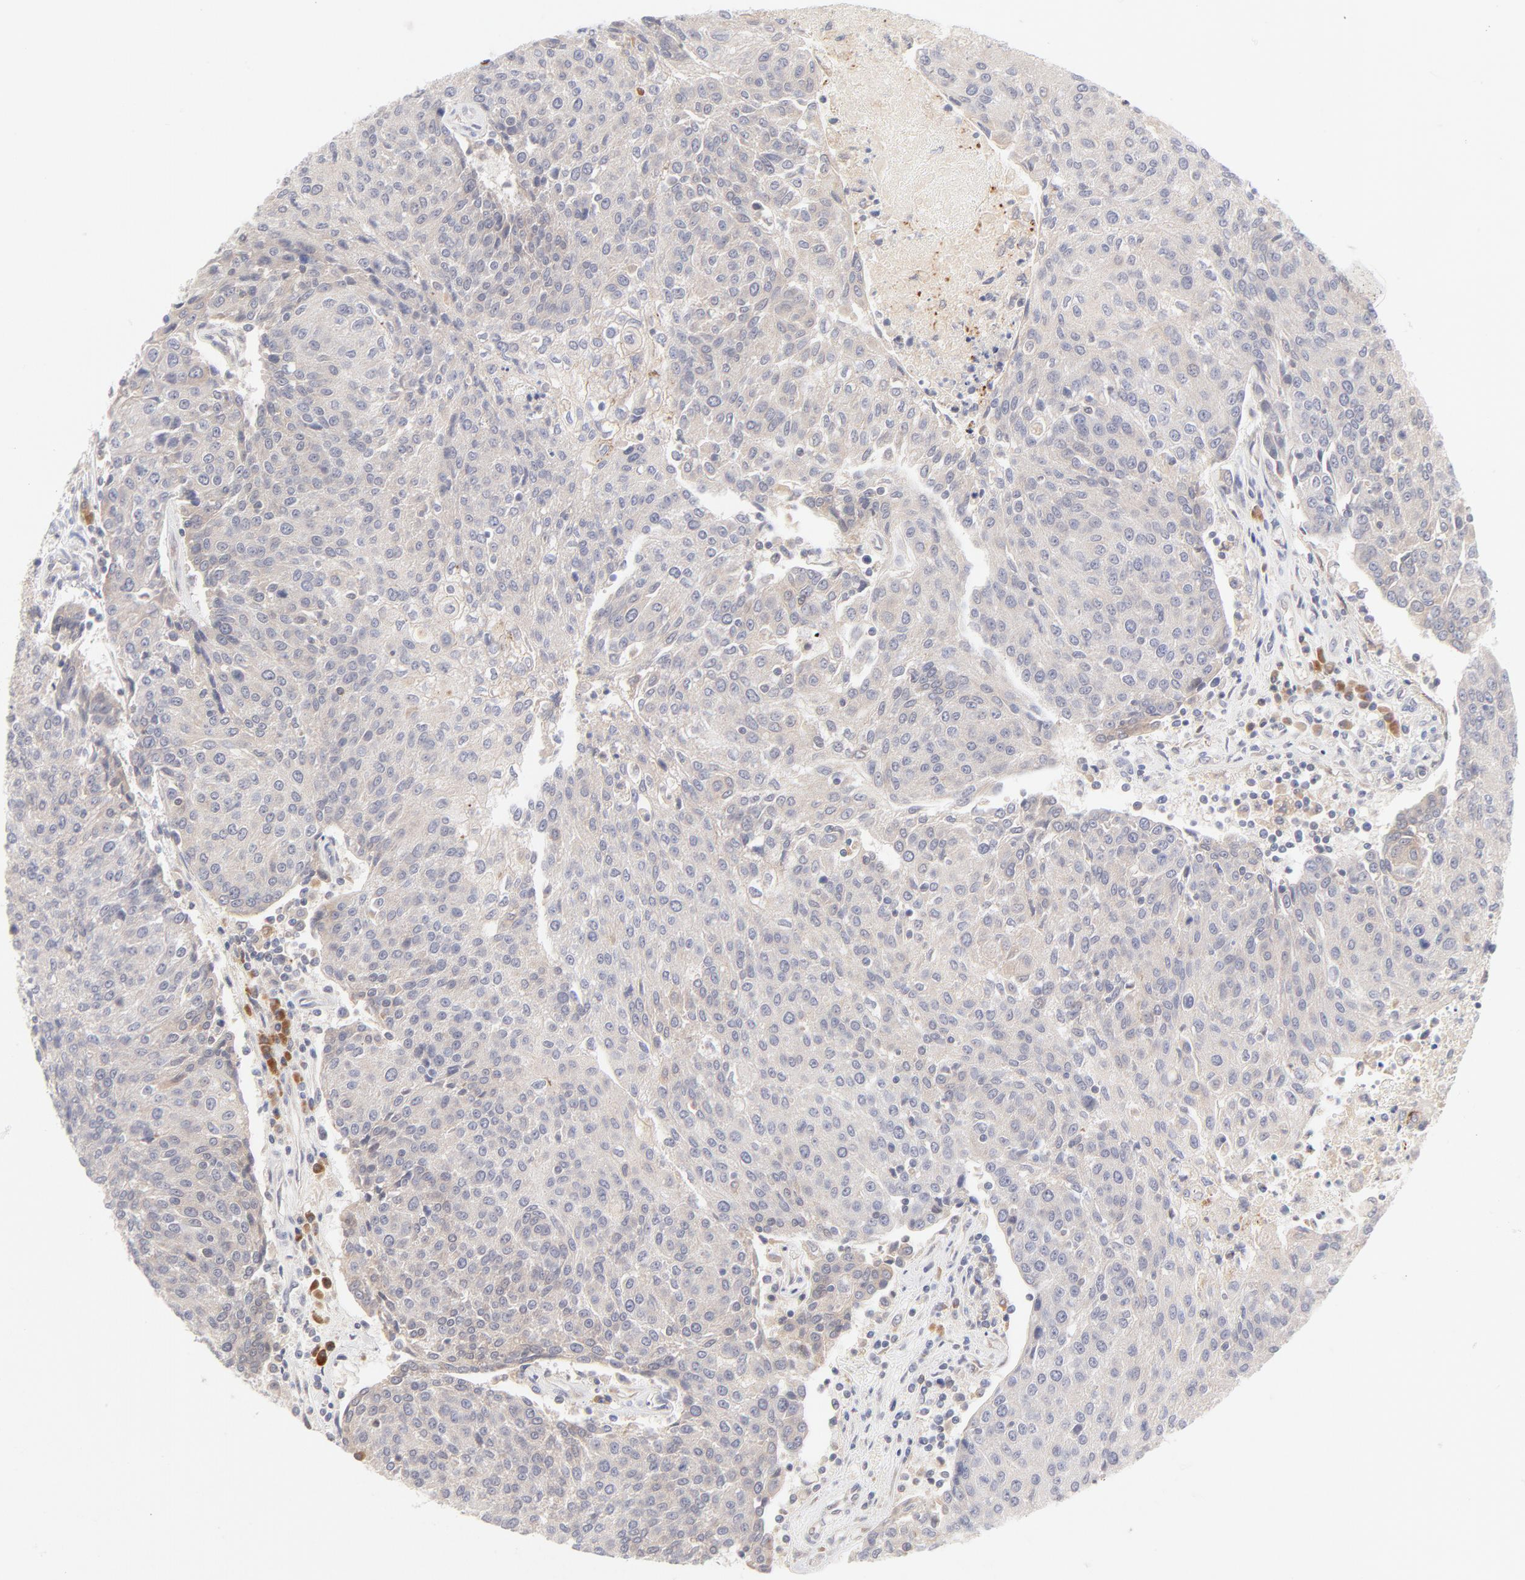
{"staining": {"intensity": "weak", "quantity": ">75%", "location": "cytoplasmic/membranous"}, "tissue": "urothelial cancer", "cell_type": "Tumor cells", "image_type": "cancer", "snomed": [{"axis": "morphology", "description": "Urothelial carcinoma, High grade"}, {"axis": "topography", "description": "Urinary bladder"}], "caption": "Protein expression by immunohistochemistry (IHC) exhibits weak cytoplasmic/membranous expression in about >75% of tumor cells in urothelial cancer.", "gene": "RPS6KA1", "patient": {"sex": "female", "age": 85}}